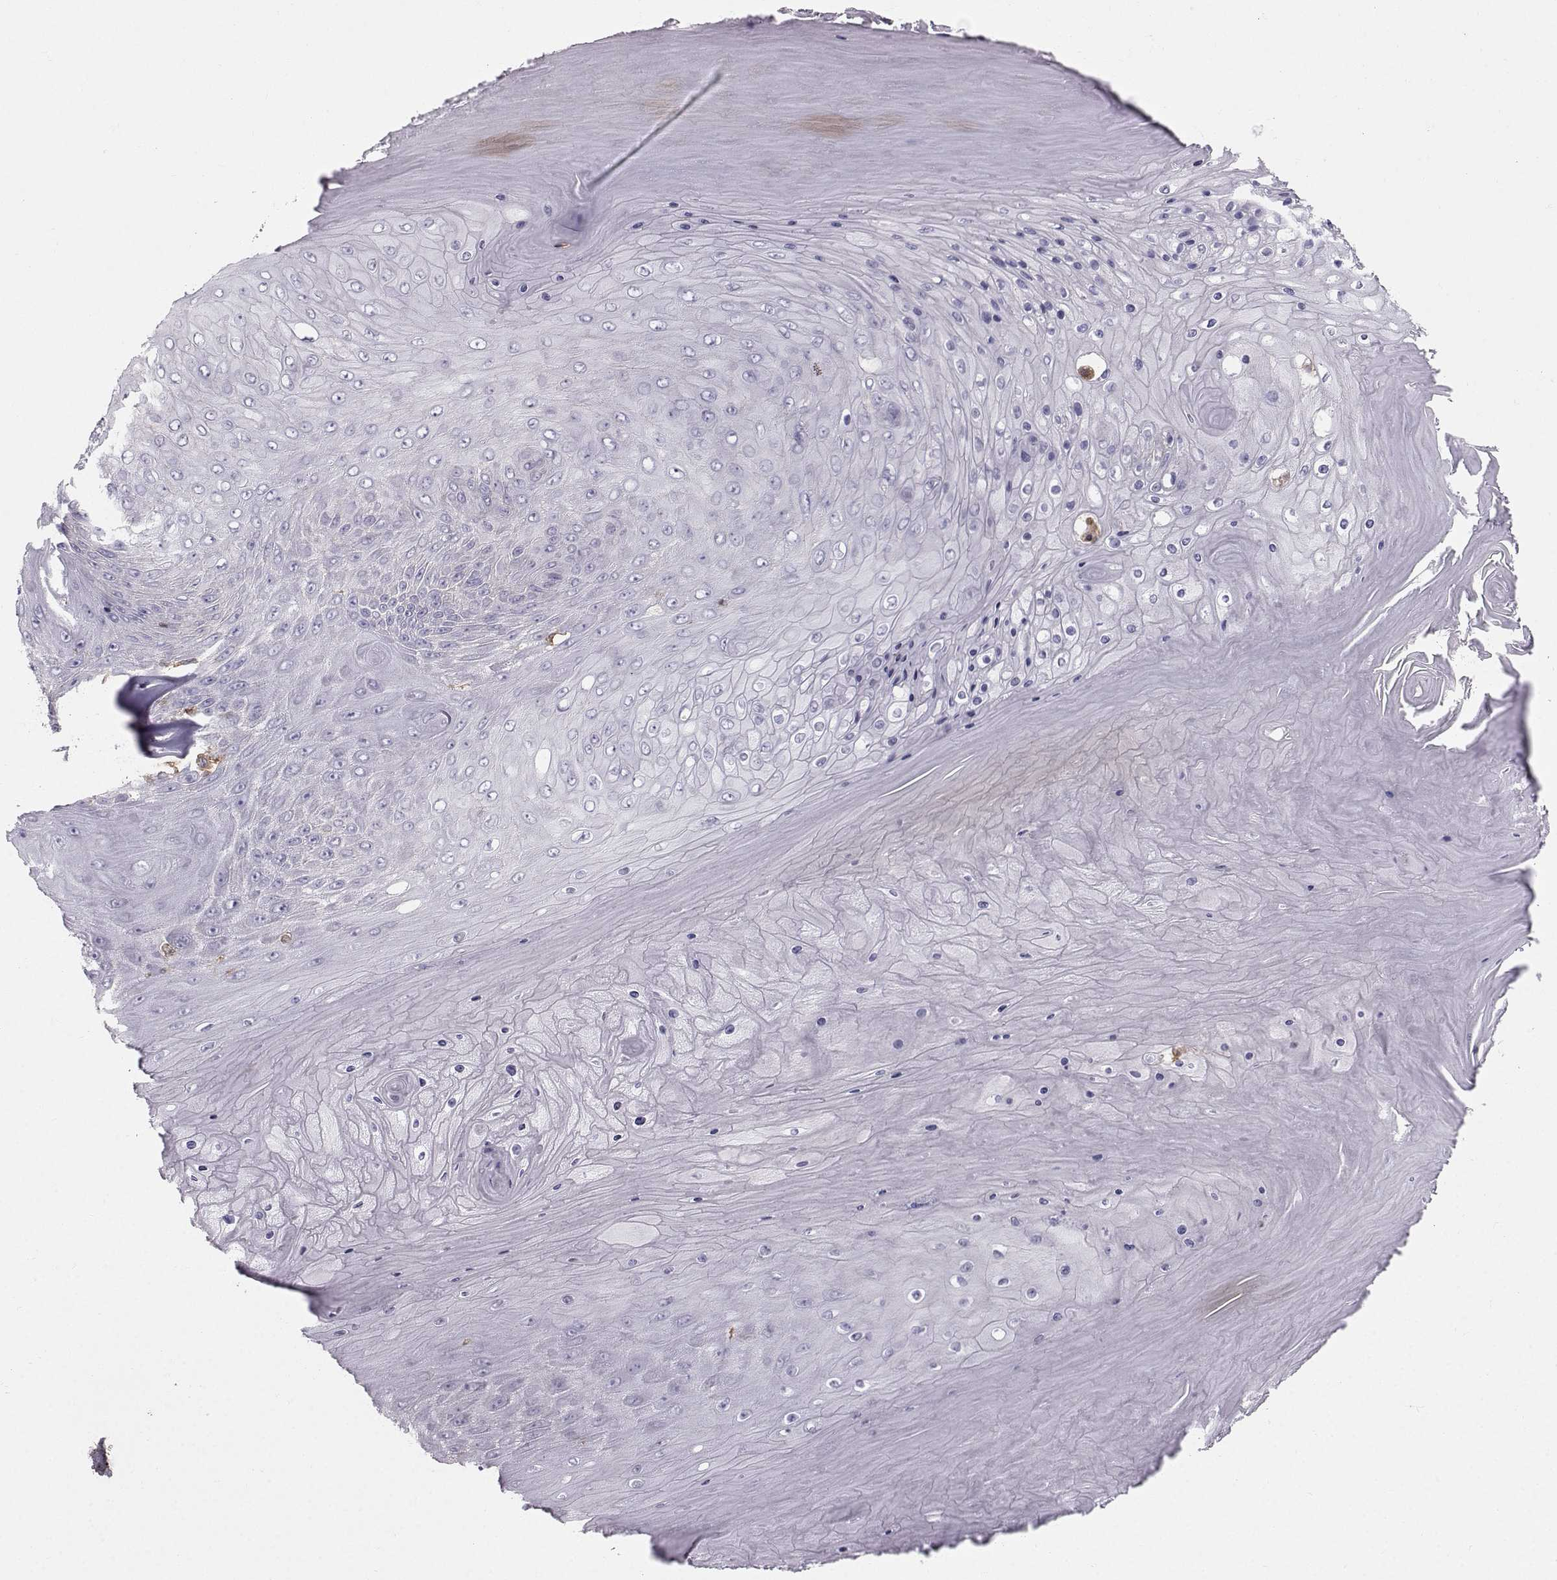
{"staining": {"intensity": "negative", "quantity": "none", "location": "none"}, "tissue": "skin cancer", "cell_type": "Tumor cells", "image_type": "cancer", "snomed": [{"axis": "morphology", "description": "Squamous cell carcinoma, NOS"}, {"axis": "topography", "description": "Skin"}], "caption": "Immunohistochemistry (IHC) histopathology image of neoplastic tissue: human skin cancer stained with DAB demonstrates no significant protein expression in tumor cells. (Brightfield microscopy of DAB immunohistochemistry at high magnification).", "gene": "ZBTB32", "patient": {"sex": "male", "age": 62}}